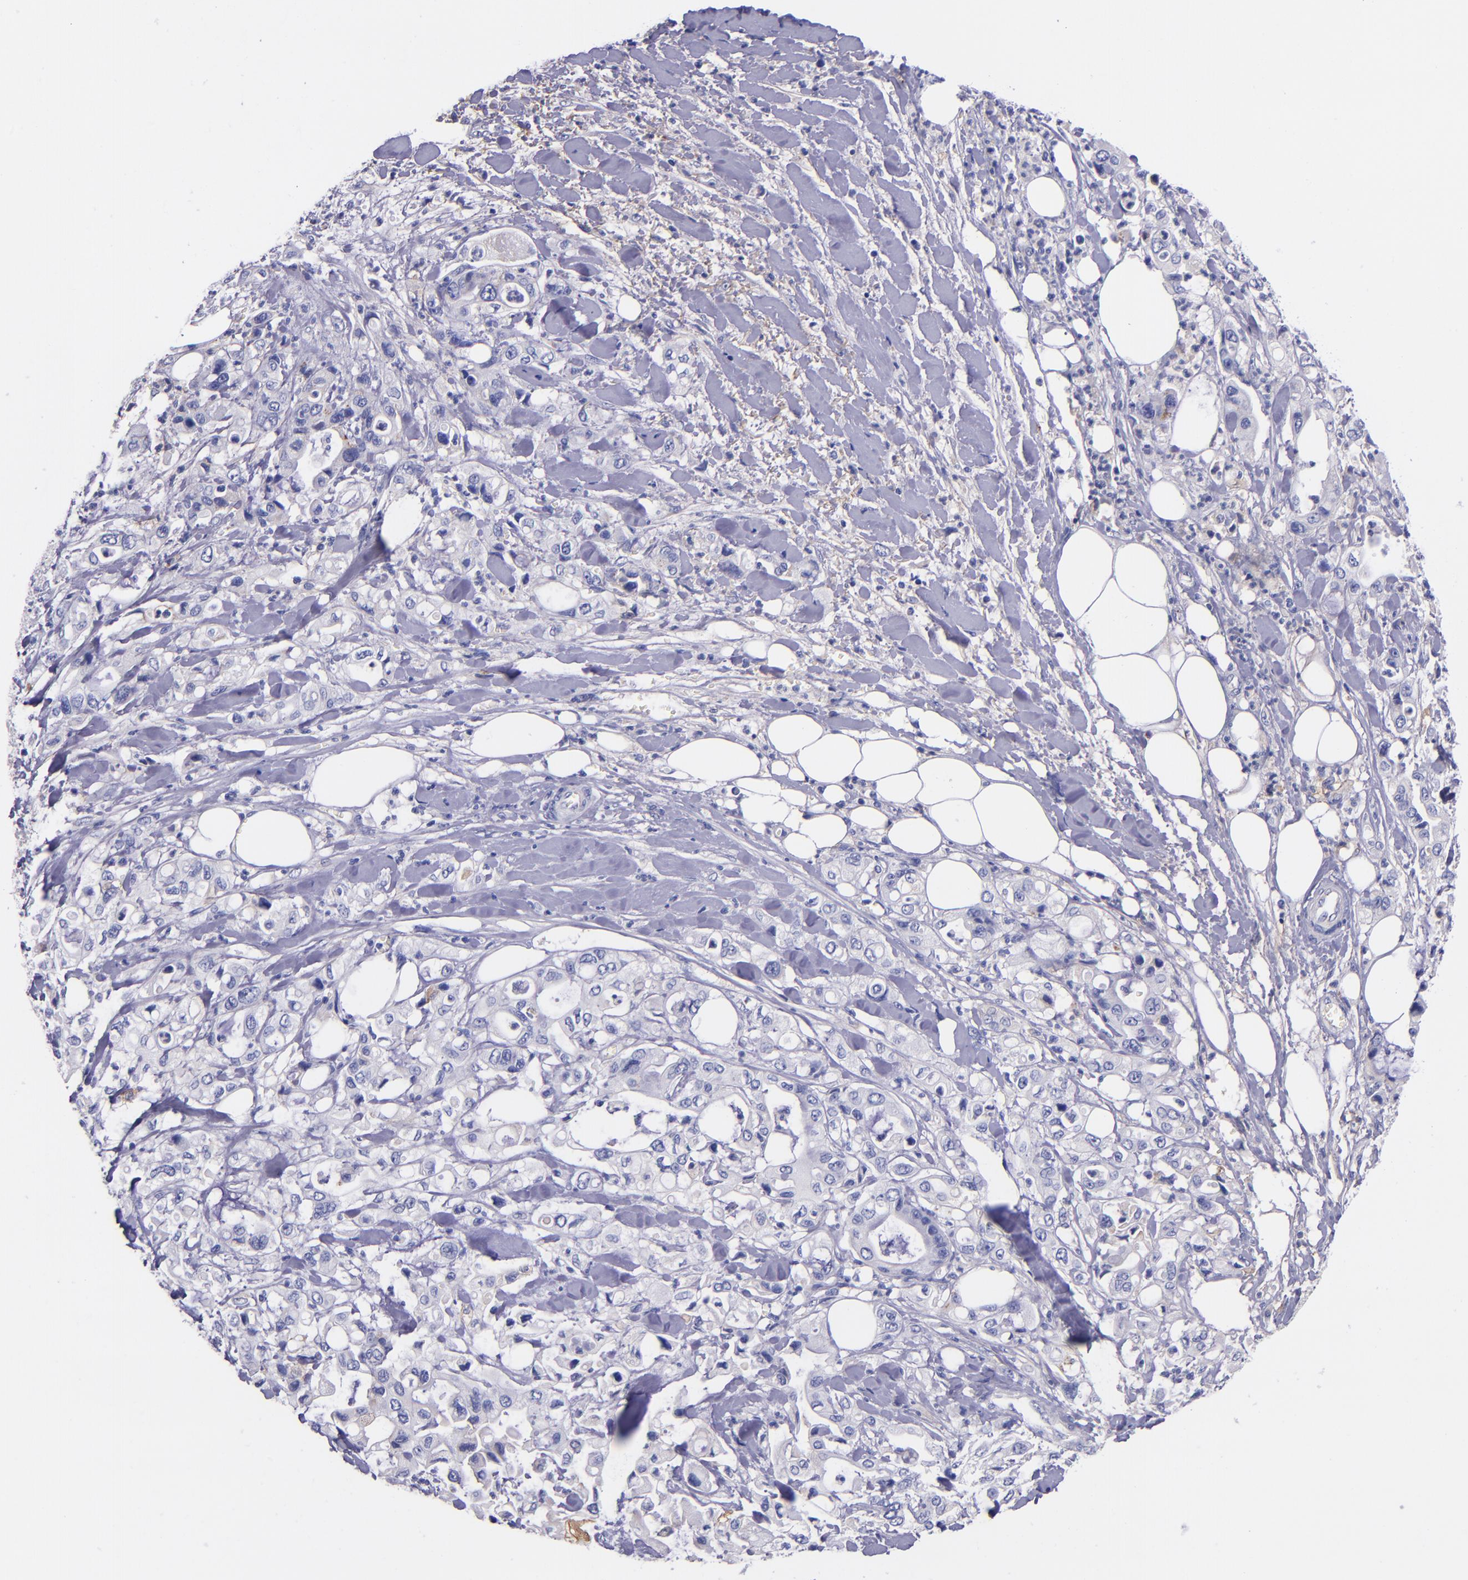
{"staining": {"intensity": "negative", "quantity": "none", "location": "none"}, "tissue": "pancreatic cancer", "cell_type": "Tumor cells", "image_type": "cancer", "snomed": [{"axis": "morphology", "description": "Adenocarcinoma, NOS"}, {"axis": "topography", "description": "Pancreas"}], "caption": "Pancreatic cancer stained for a protein using IHC shows no staining tumor cells.", "gene": "IVL", "patient": {"sex": "male", "age": 70}}